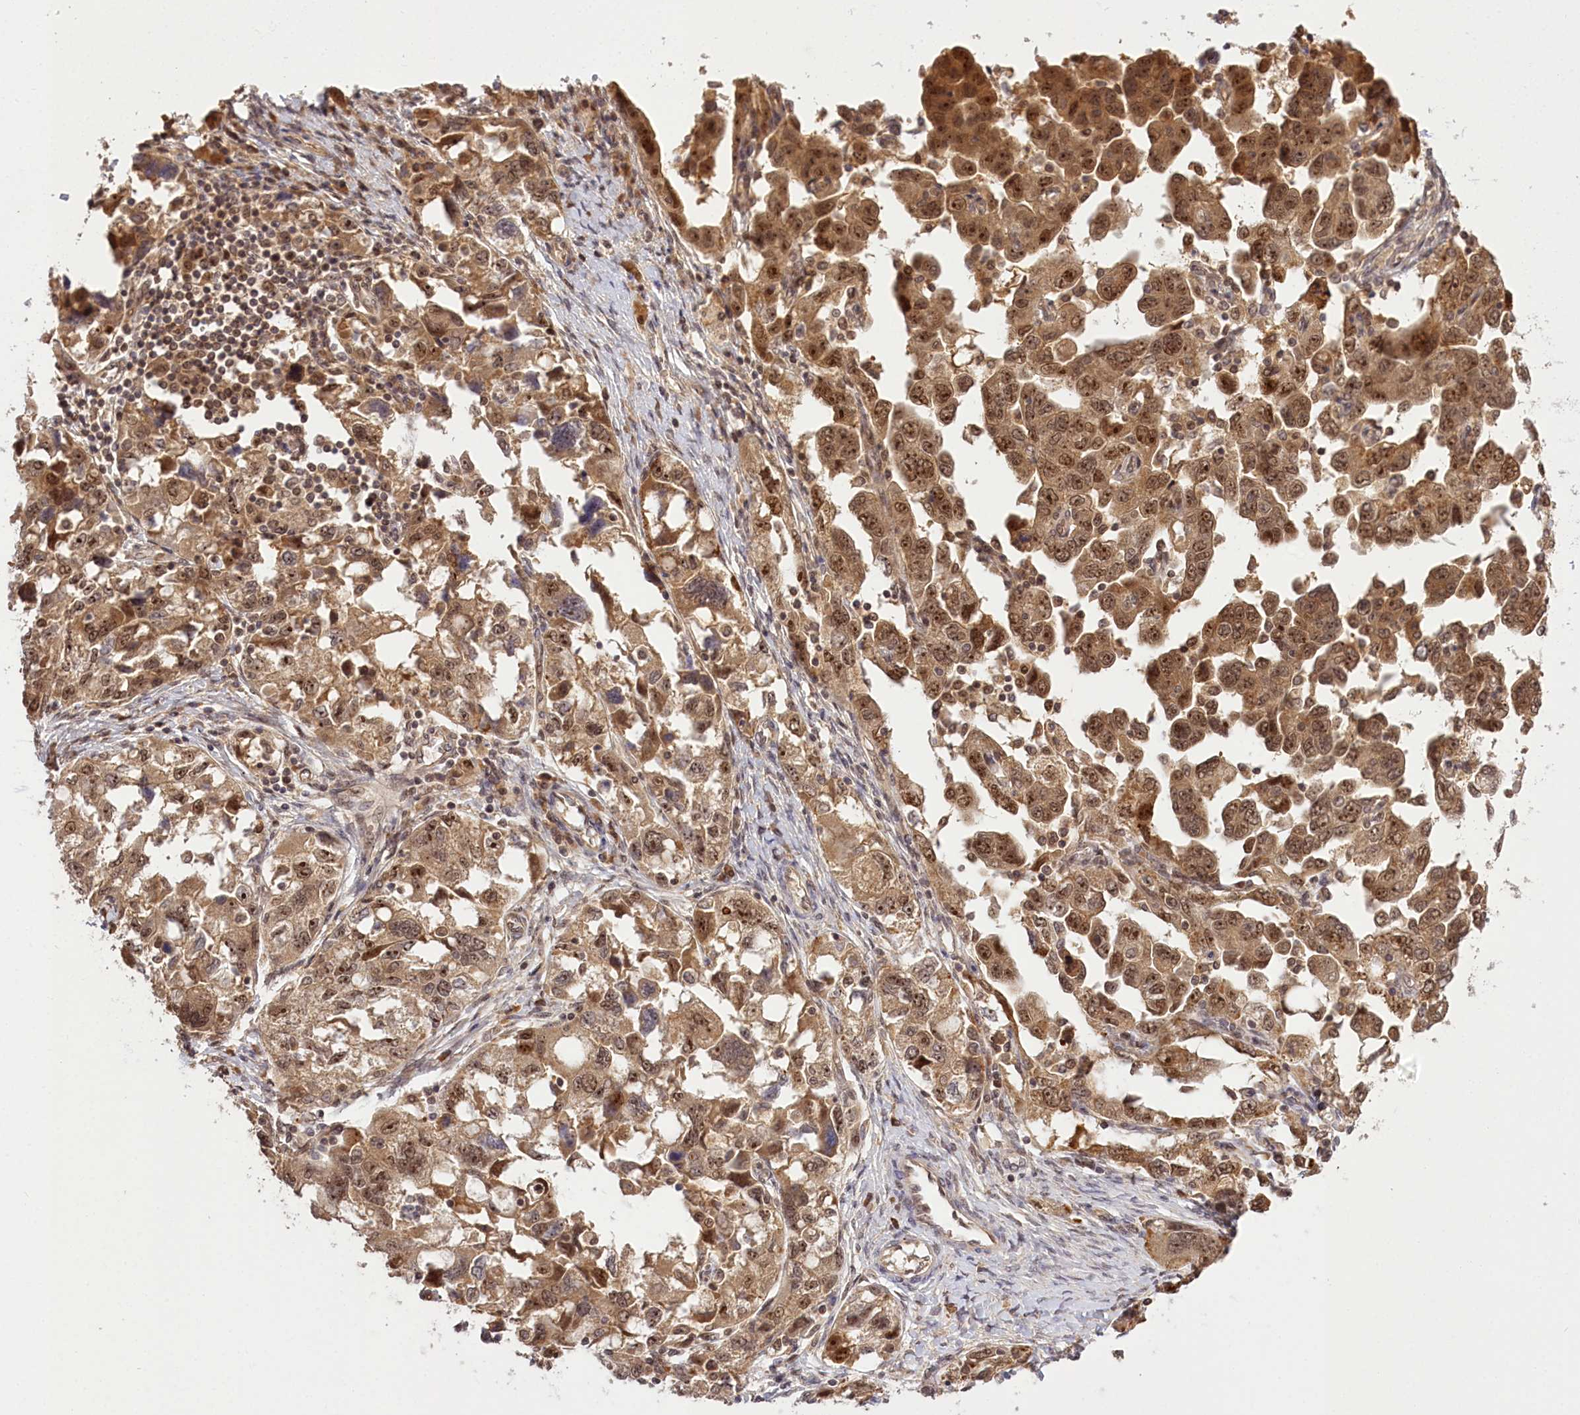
{"staining": {"intensity": "moderate", "quantity": ">75%", "location": "cytoplasmic/membranous,nuclear"}, "tissue": "ovarian cancer", "cell_type": "Tumor cells", "image_type": "cancer", "snomed": [{"axis": "morphology", "description": "Carcinoma, NOS"}, {"axis": "morphology", "description": "Cystadenocarcinoma, serous, NOS"}, {"axis": "topography", "description": "Ovary"}], "caption": "The micrograph demonstrates immunohistochemical staining of carcinoma (ovarian). There is moderate cytoplasmic/membranous and nuclear staining is appreciated in approximately >75% of tumor cells.", "gene": "SERGEF", "patient": {"sex": "female", "age": 69}}